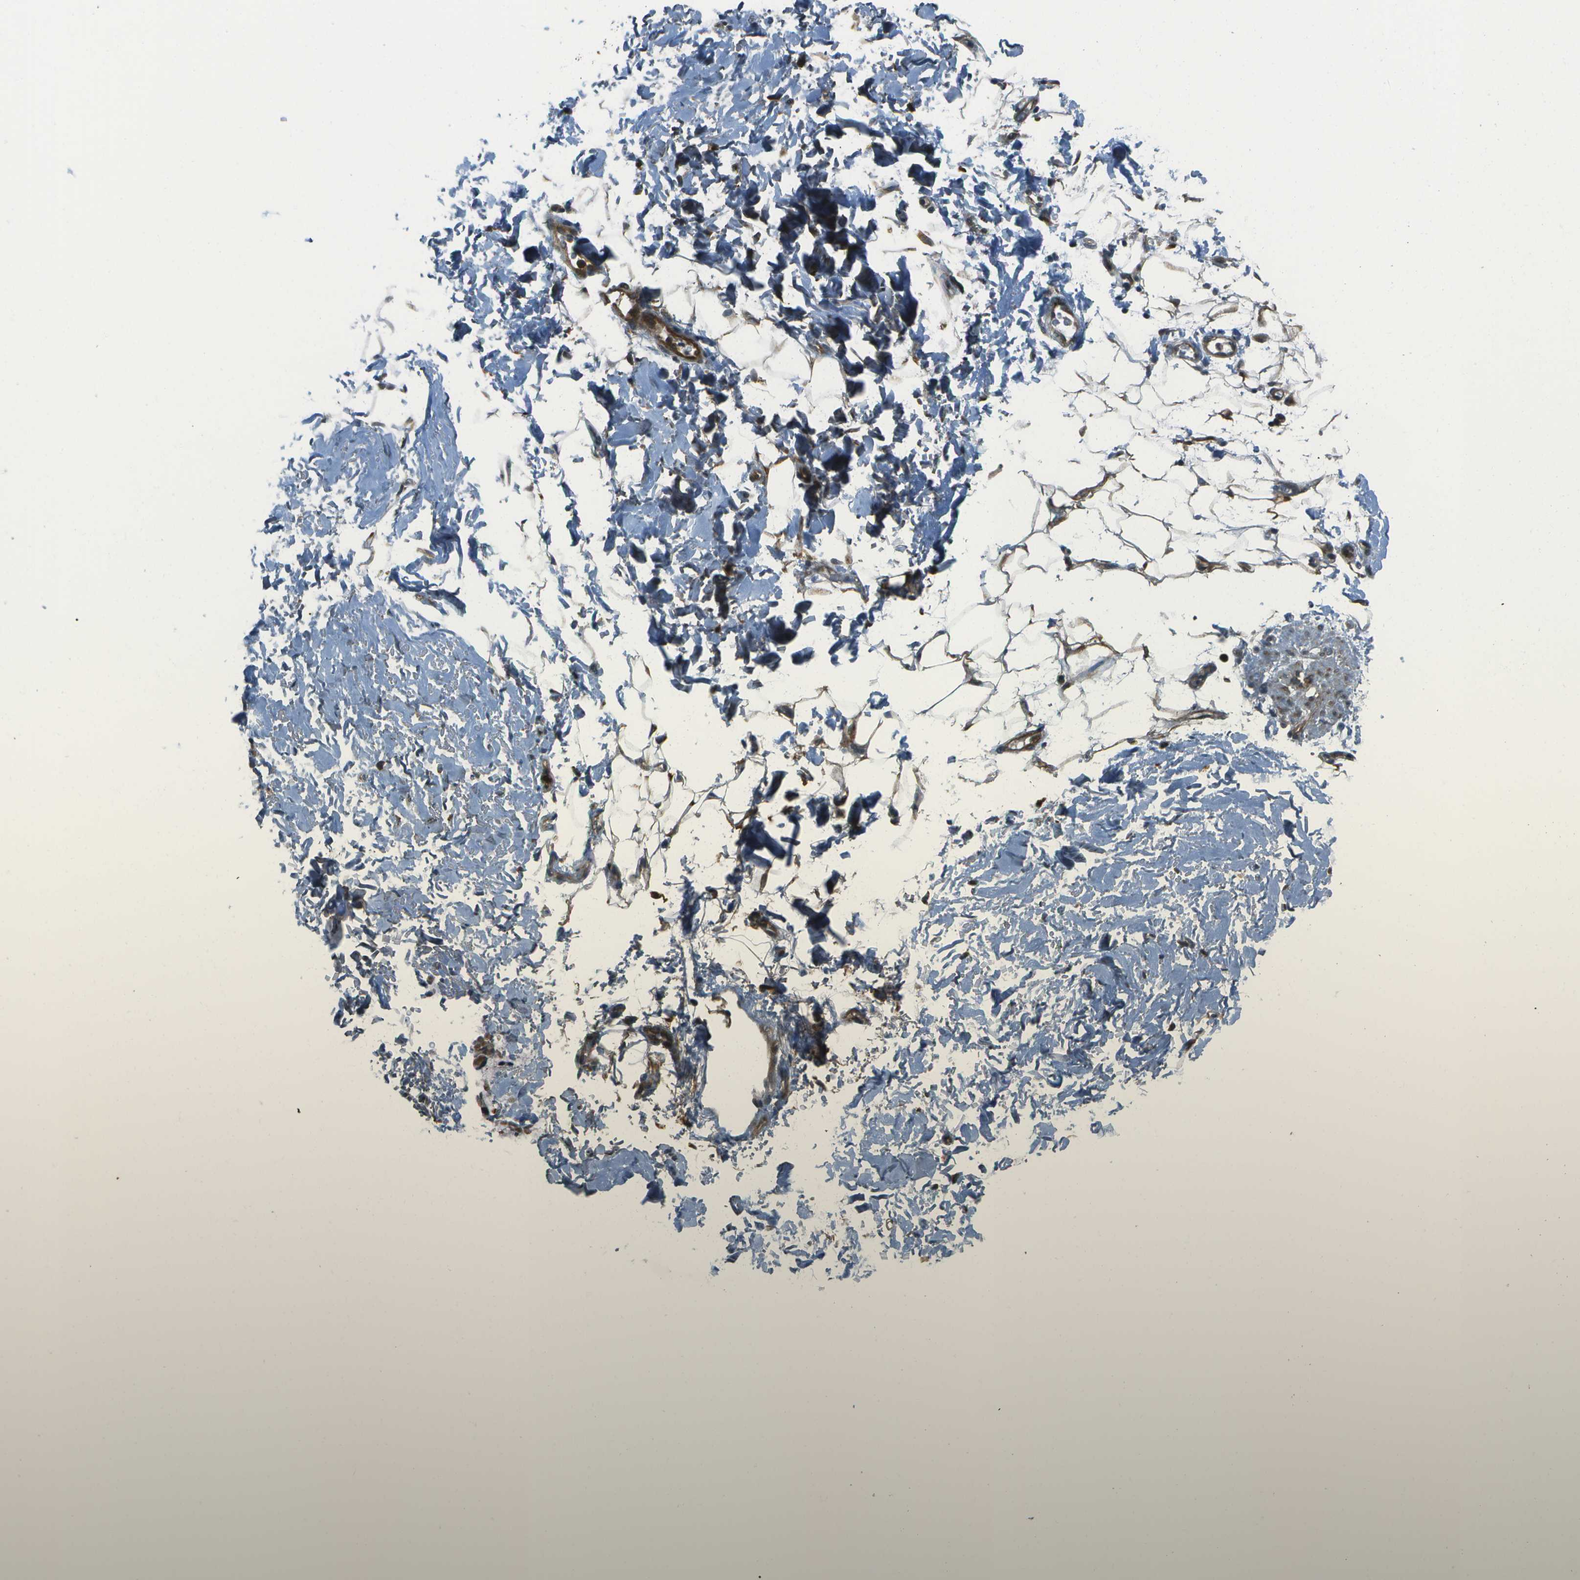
{"staining": {"intensity": "weak", "quantity": ">75%", "location": "cytoplasmic/membranous"}, "tissue": "adipose tissue", "cell_type": "Adipocytes", "image_type": "normal", "snomed": [{"axis": "morphology", "description": "Normal tissue, NOS"}, {"axis": "topography", "description": "Cartilage tissue"}, {"axis": "topography", "description": "Bronchus"}], "caption": "A brown stain labels weak cytoplasmic/membranous expression of a protein in adipocytes of benign human adipose tissue.", "gene": "TMEM19", "patient": {"sex": "female", "age": 73}}